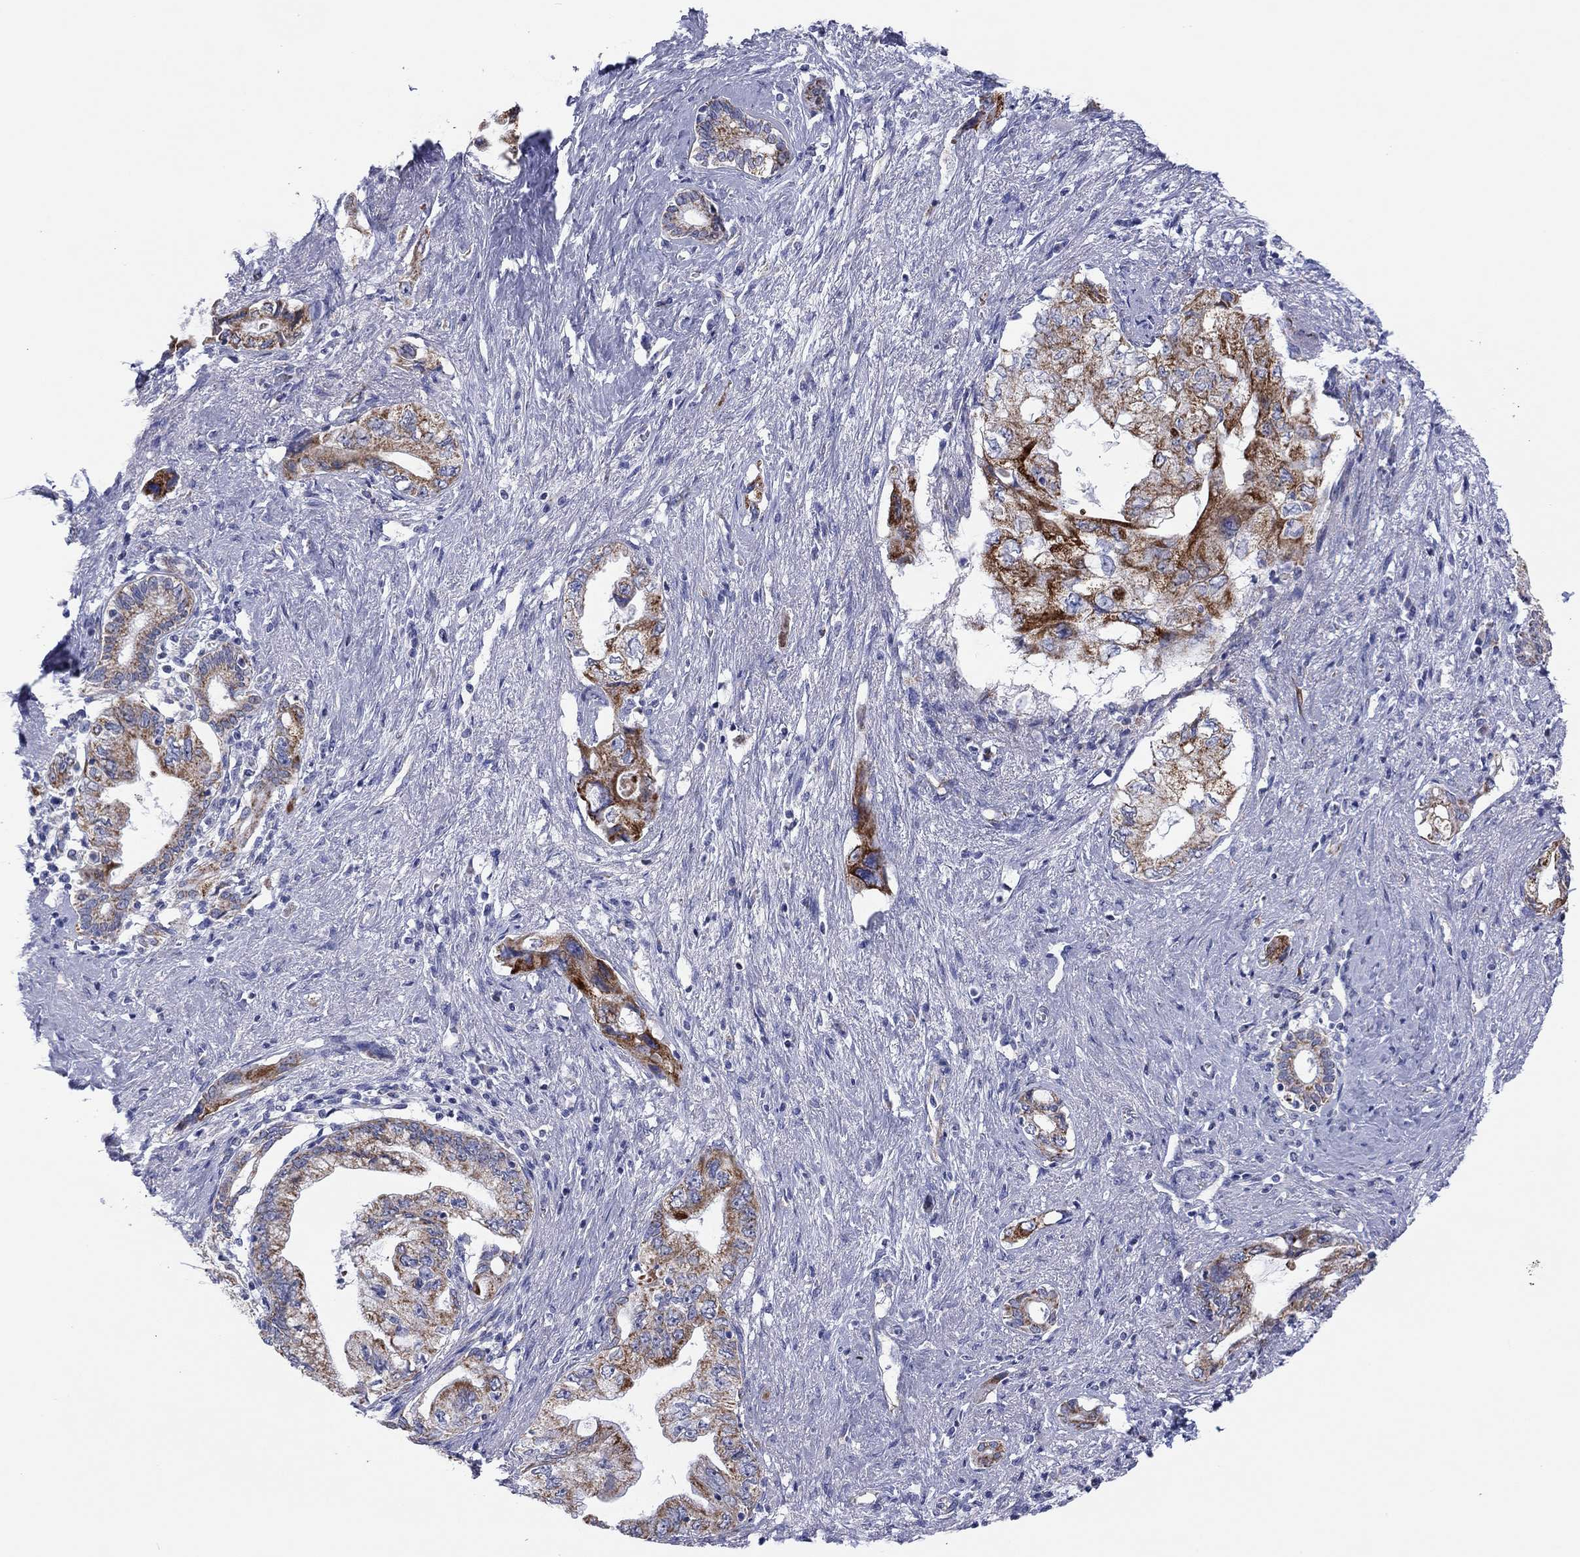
{"staining": {"intensity": "strong", "quantity": "25%-75%", "location": "cytoplasmic/membranous"}, "tissue": "pancreatic cancer", "cell_type": "Tumor cells", "image_type": "cancer", "snomed": [{"axis": "morphology", "description": "Adenocarcinoma, NOS"}, {"axis": "topography", "description": "Pancreas"}], "caption": "Immunohistochemistry photomicrograph of neoplastic tissue: adenocarcinoma (pancreatic) stained using IHC shows high levels of strong protein expression localized specifically in the cytoplasmic/membranous of tumor cells, appearing as a cytoplasmic/membranous brown color.", "gene": "MGST3", "patient": {"sex": "female", "age": 73}}